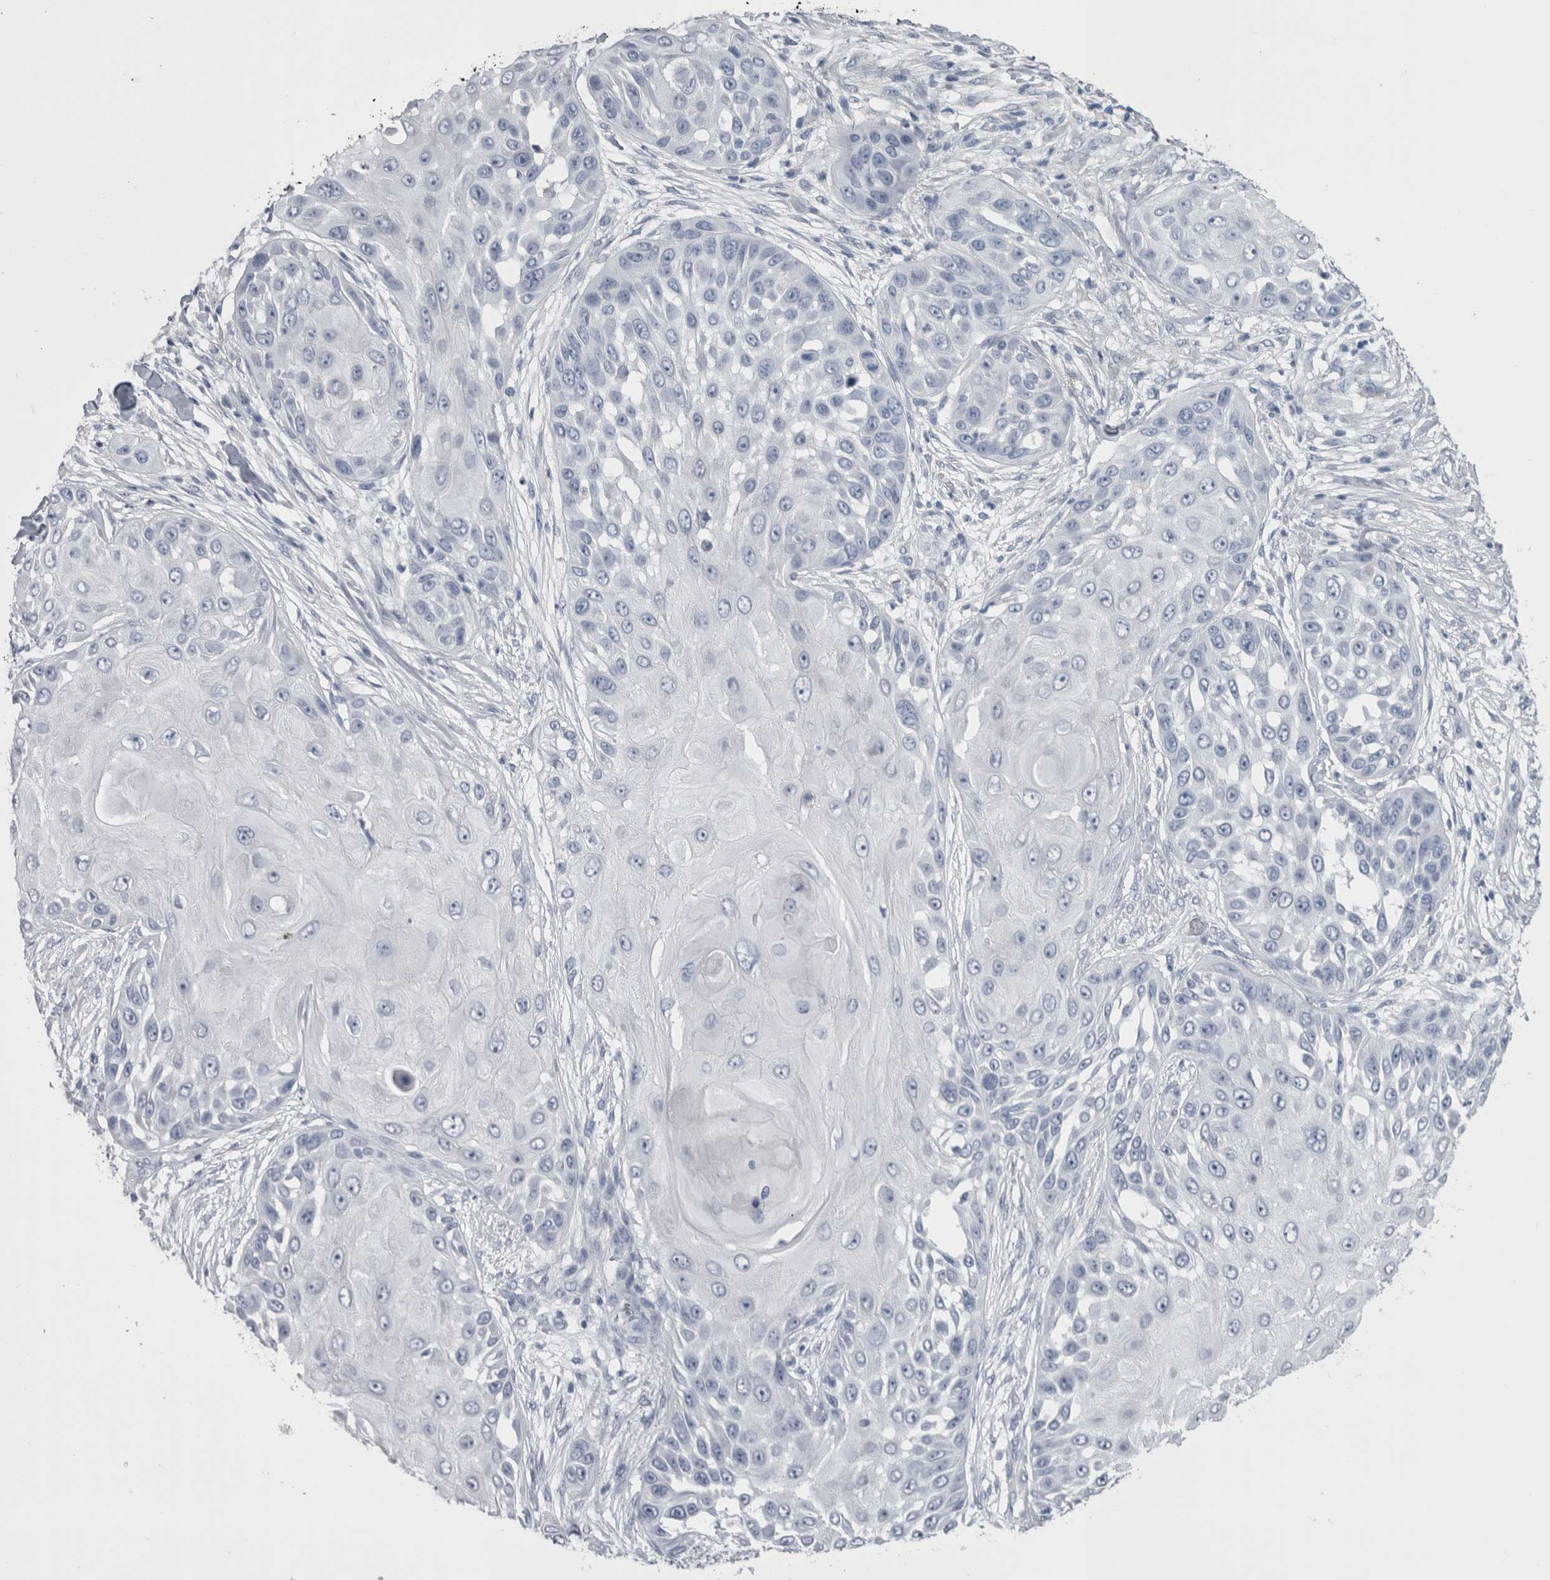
{"staining": {"intensity": "negative", "quantity": "none", "location": "none"}, "tissue": "skin cancer", "cell_type": "Tumor cells", "image_type": "cancer", "snomed": [{"axis": "morphology", "description": "Squamous cell carcinoma, NOS"}, {"axis": "topography", "description": "Skin"}], "caption": "A high-resolution photomicrograph shows immunohistochemistry staining of skin cancer (squamous cell carcinoma), which reveals no significant expression in tumor cells.", "gene": "MSMB", "patient": {"sex": "female", "age": 44}}